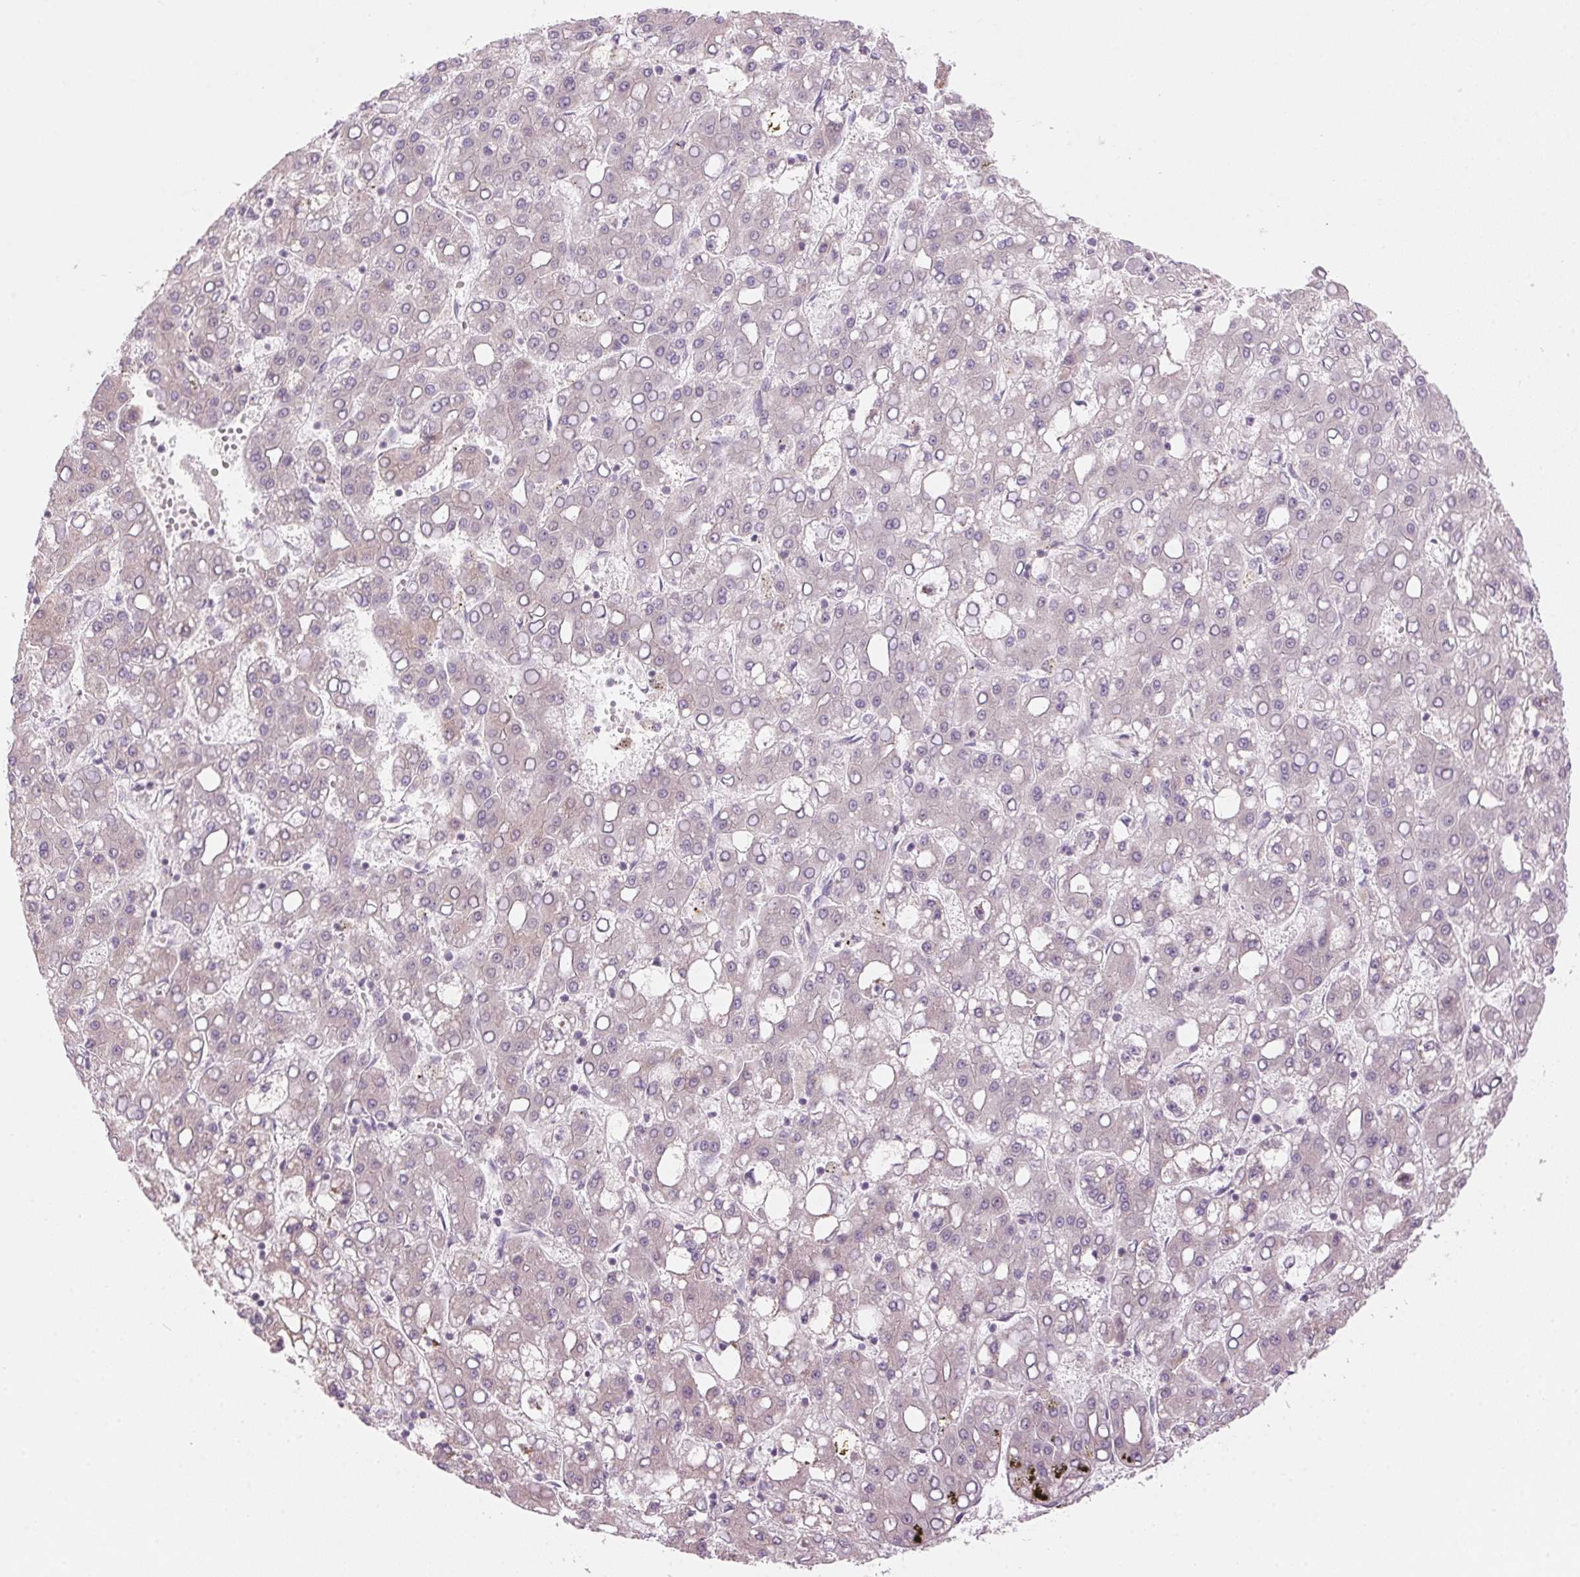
{"staining": {"intensity": "negative", "quantity": "none", "location": "none"}, "tissue": "liver cancer", "cell_type": "Tumor cells", "image_type": "cancer", "snomed": [{"axis": "morphology", "description": "Carcinoma, Hepatocellular, NOS"}, {"axis": "topography", "description": "Liver"}], "caption": "This is an immunohistochemistry (IHC) image of human liver cancer. There is no positivity in tumor cells.", "gene": "GNMT", "patient": {"sex": "male", "age": 65}}